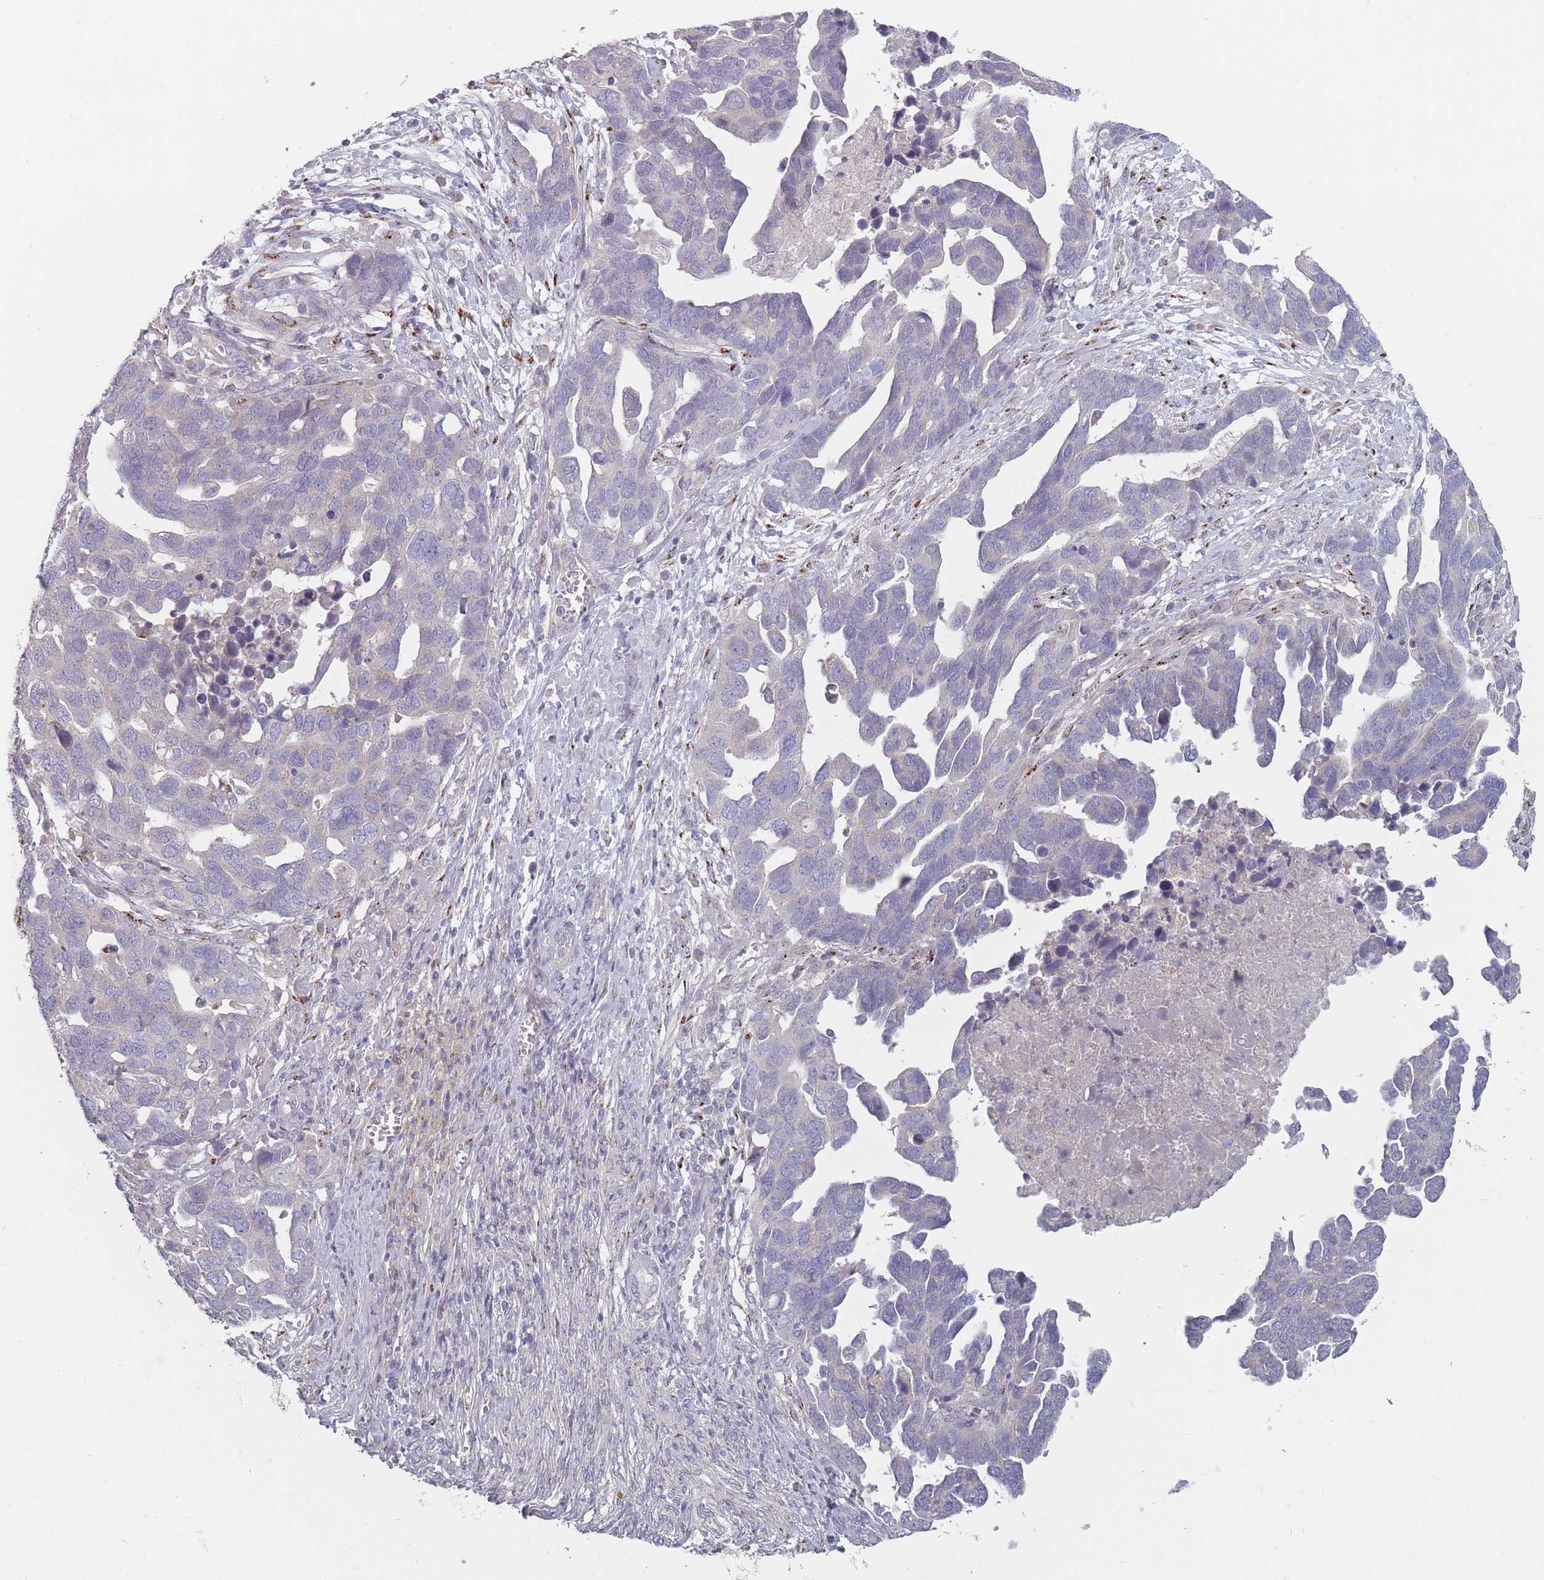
{"staining": {"intensity": "negative", "quantity": "none", "location": "none"}, "tissue": "ovarian cancer", "cell_type": "Tumor cells", "image_type": "cancer", "snomed": [{"axis": "morphology", "description": "Cystadenocarcinoma, serous, NOS"}, {"axis": "topography", "description": "Ovary"}], "caption": "This is an IHC image of ovarian serous cystadenocarcinoma. There is no staining in tumor cells.", "gene": "AKAIN1", "patient": {"sex": "female", "age": 54}}